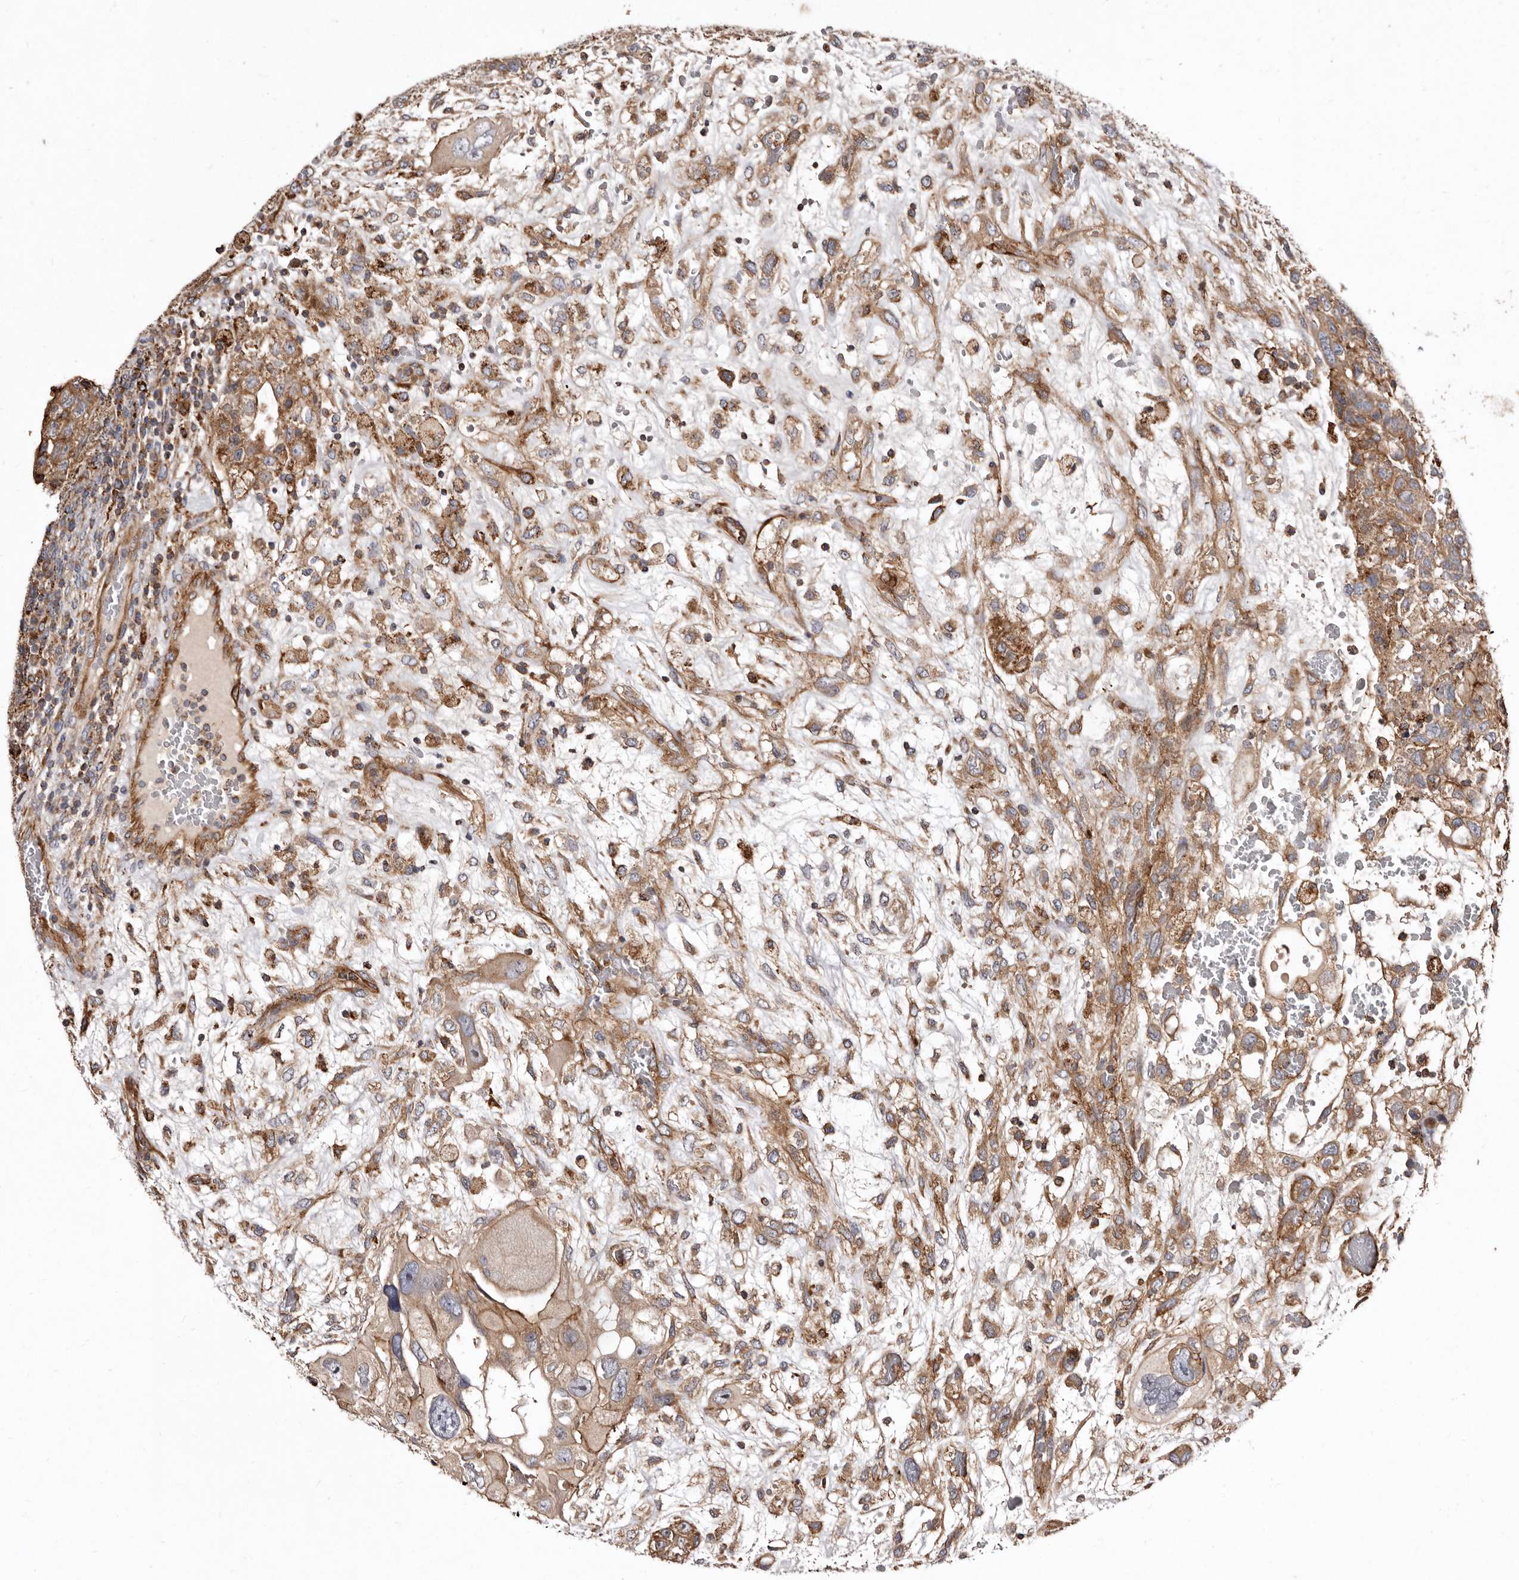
{"staining": {"intensity": "moderate", "quantity": ">75%", "location": "cytoplasmic/membranous"}, "tissue": "testis cancer", "cell_type": "Tumor cells", "image_type": "cancer", "snomed": [{"axis": "morphology", "description": "Carcinoma, Embryonal, NOS"}, {"axis": "topography", "description": "Testis"}], "caption": "Protein analysis of testis embryonal carcinoma tissue exhibits moderate cytoplasmic/membranous expression in approximately >75% of tumor cells.", "gene": "LUZP1", "patient": {"sex": "male", "age": 36}}